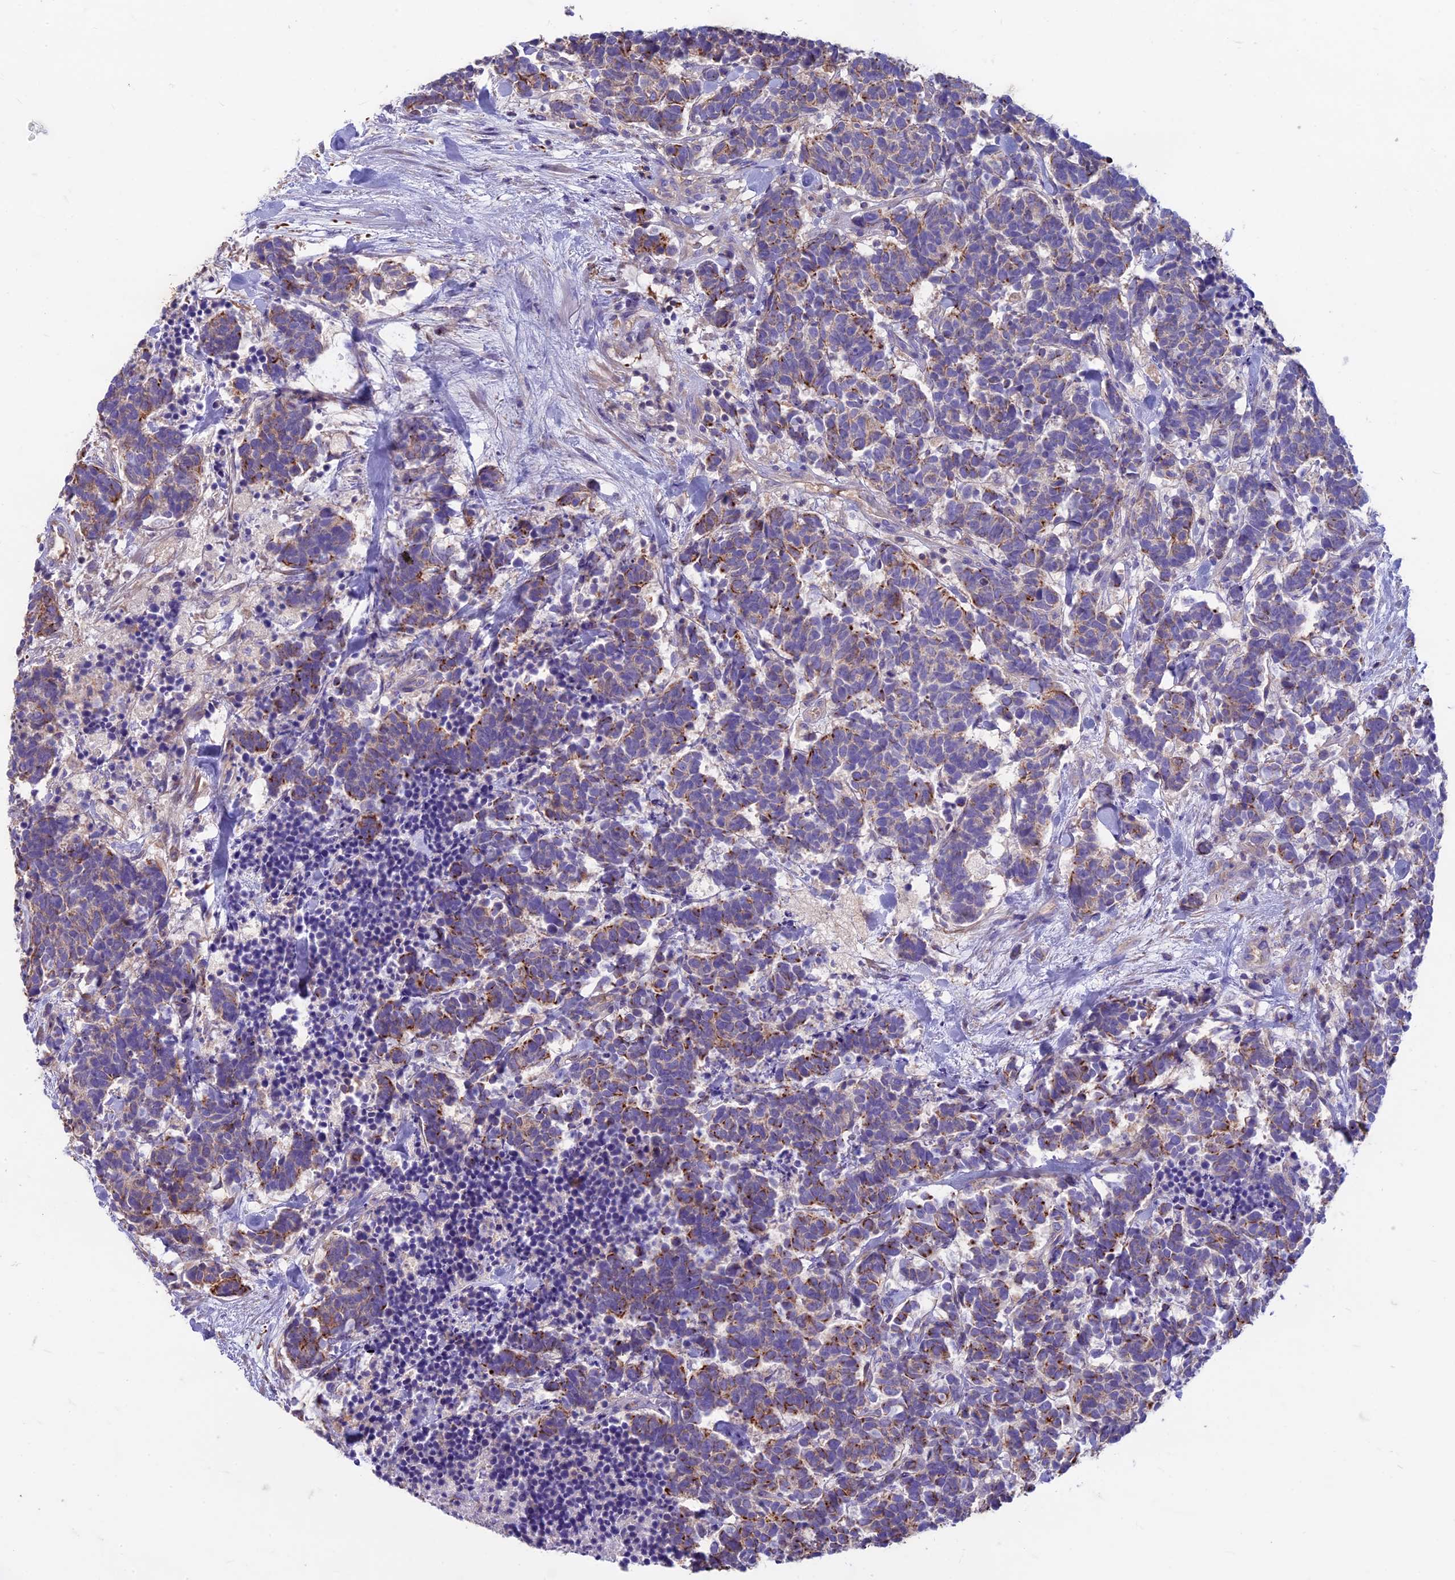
{"staining": {"intensity": "strong", "quantity": "25%-75%", "location": "cytoplasmic/membranous"}, "tissue": "carcinoid", "cell_type": "Tumor cells", "image_type": "cancer", "snomed": [{"axis": "morphology", "description": "Carcinoma, NOS"}, {"axis": "morphology", "description": "Carcinoid, malignant, NOS"}, {"axis": "topography", "description": "Prostate"}], "caption": "Tumor cells exhibit strong cytoplasmic/membranous expression in approximately 25%-75% of cells in carcinoid. (DAB (3,3'-diaminobenzidine) = brown stain, brightfield microscopy at high magnification).", "gene": "CDAN1", "patient": {"sex": "male", "age": 57}}